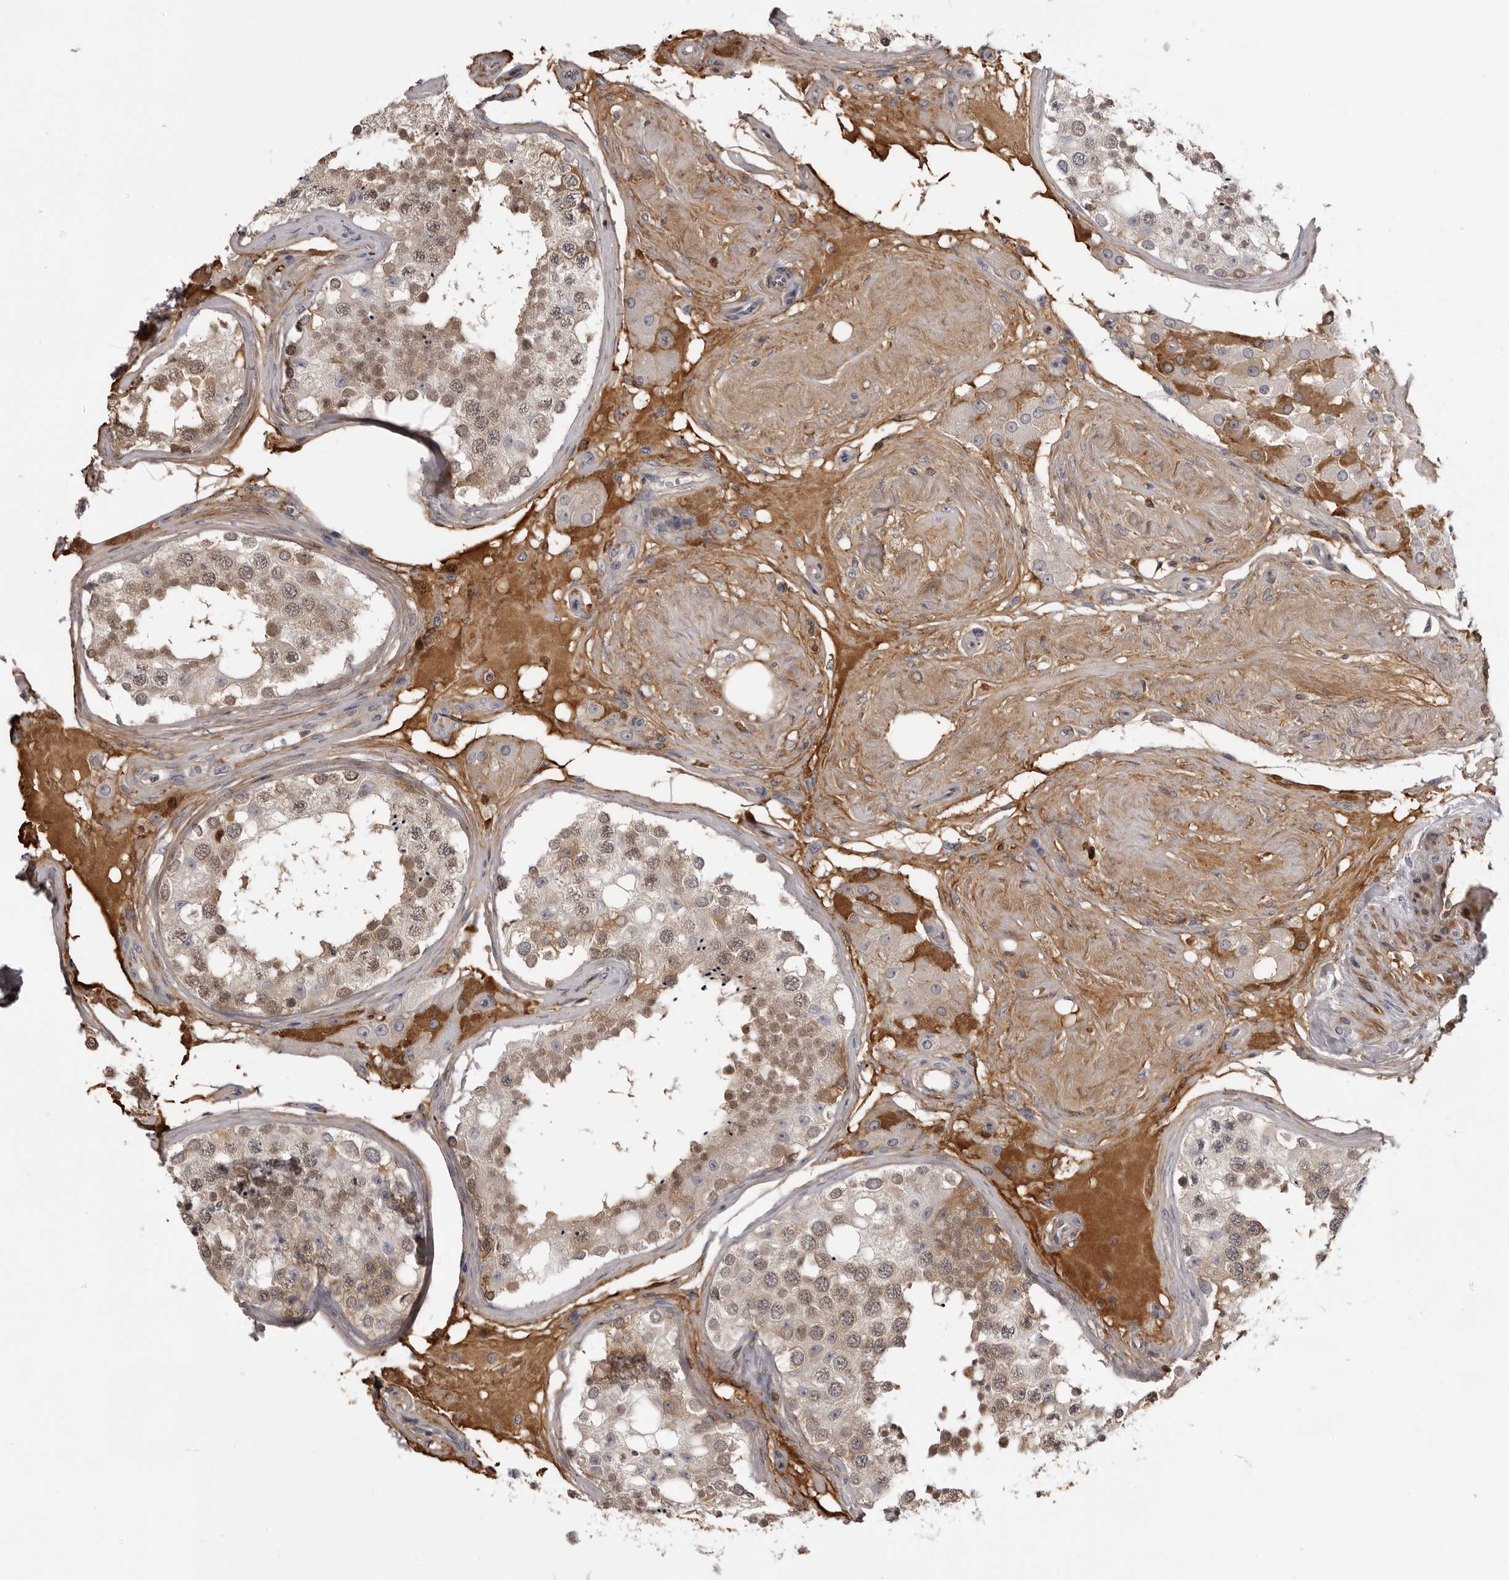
{"staining": {"intensity": "moderate", "quantity": "<25%", "location": "cytoplasmic/membranous,nuclear"}, "tissue": "testis", "cell_type": "Cells in seminiferous ducts", "image_type": "normal", "snomed": [{"axis": "morphology", "description": "Normal tissue, NOS"}, {"axis": "topography", "description": "Testis"}], "caption": "A high-resolution histopathology image shows immunohistochemistry (IHC) staining of normal testis, which reveals moderate cytoplasmic/membranous,nuclear staining in about <25% of cells in seminiferous ducts. The protein is stained brown, and the nuclei are stained in blue (DAB (3,3'-diaminobenzidine) IHC with brightfield microscopy, high magnification).", "gene": "PLEKHF2", "patient": {"sex": "male", "age": 68}}